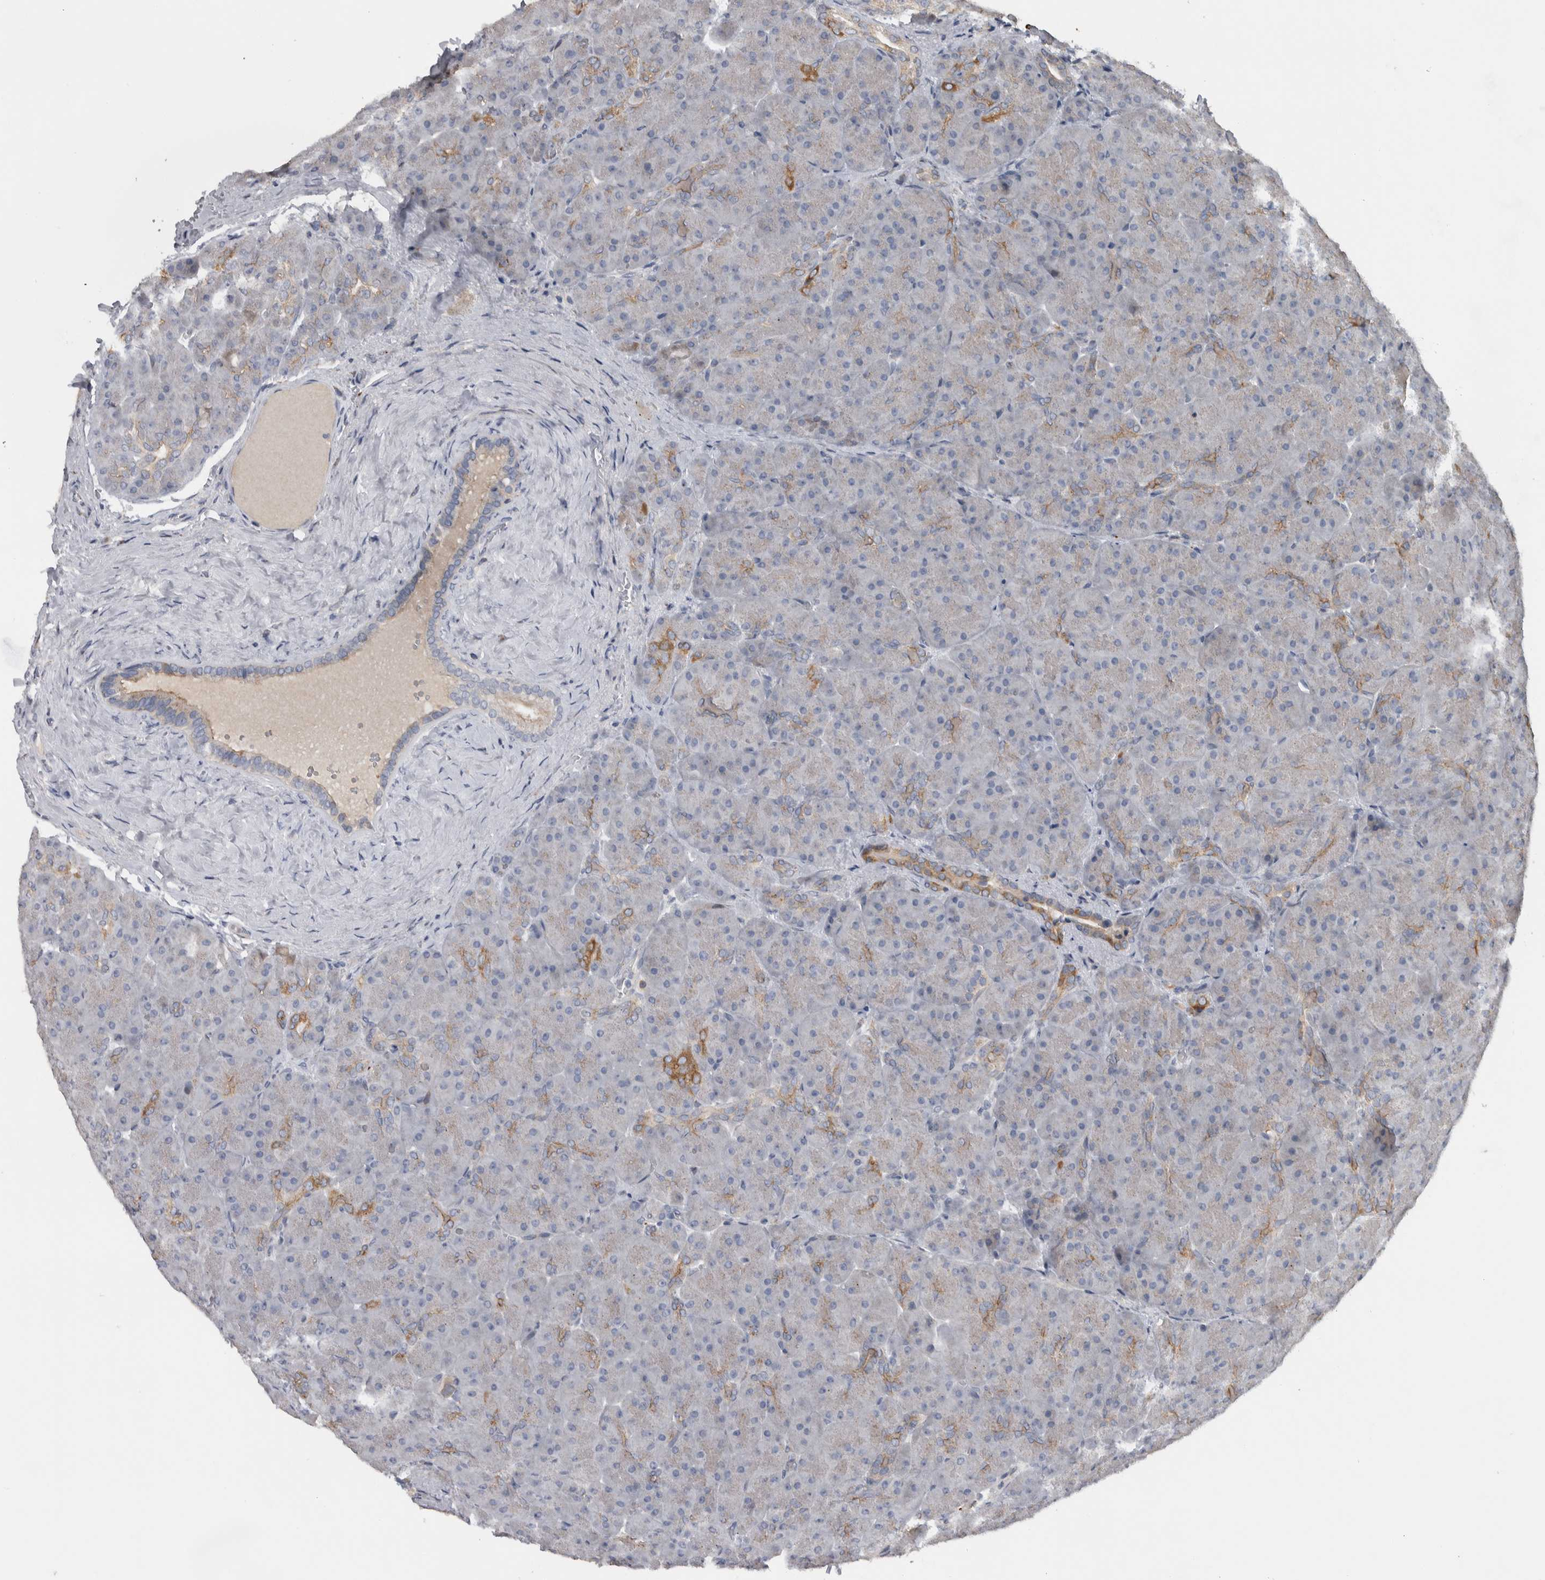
{"staining": {"intensity": "moderate", "quantity": "<25%", "location": "cytoplasmic/membranous"}, "tissue": "pancreas", "cell_type": "Exocrine glandular cells", "image_type": "normal", "snomed": [{"axis": "morphology", "description": "Normal tissue, NOS"}, {"axis": "topography", "description": "Pancreas"}], "caption": "Immunohistochemical staining of normal pancreas demonstrates <25% levels of moderate cytoplasmic/membranous protein expression in about <25% of exocrine glandular cells.", "gene": "FAM83G", "patient": {"sex": "male", "age": 66}}